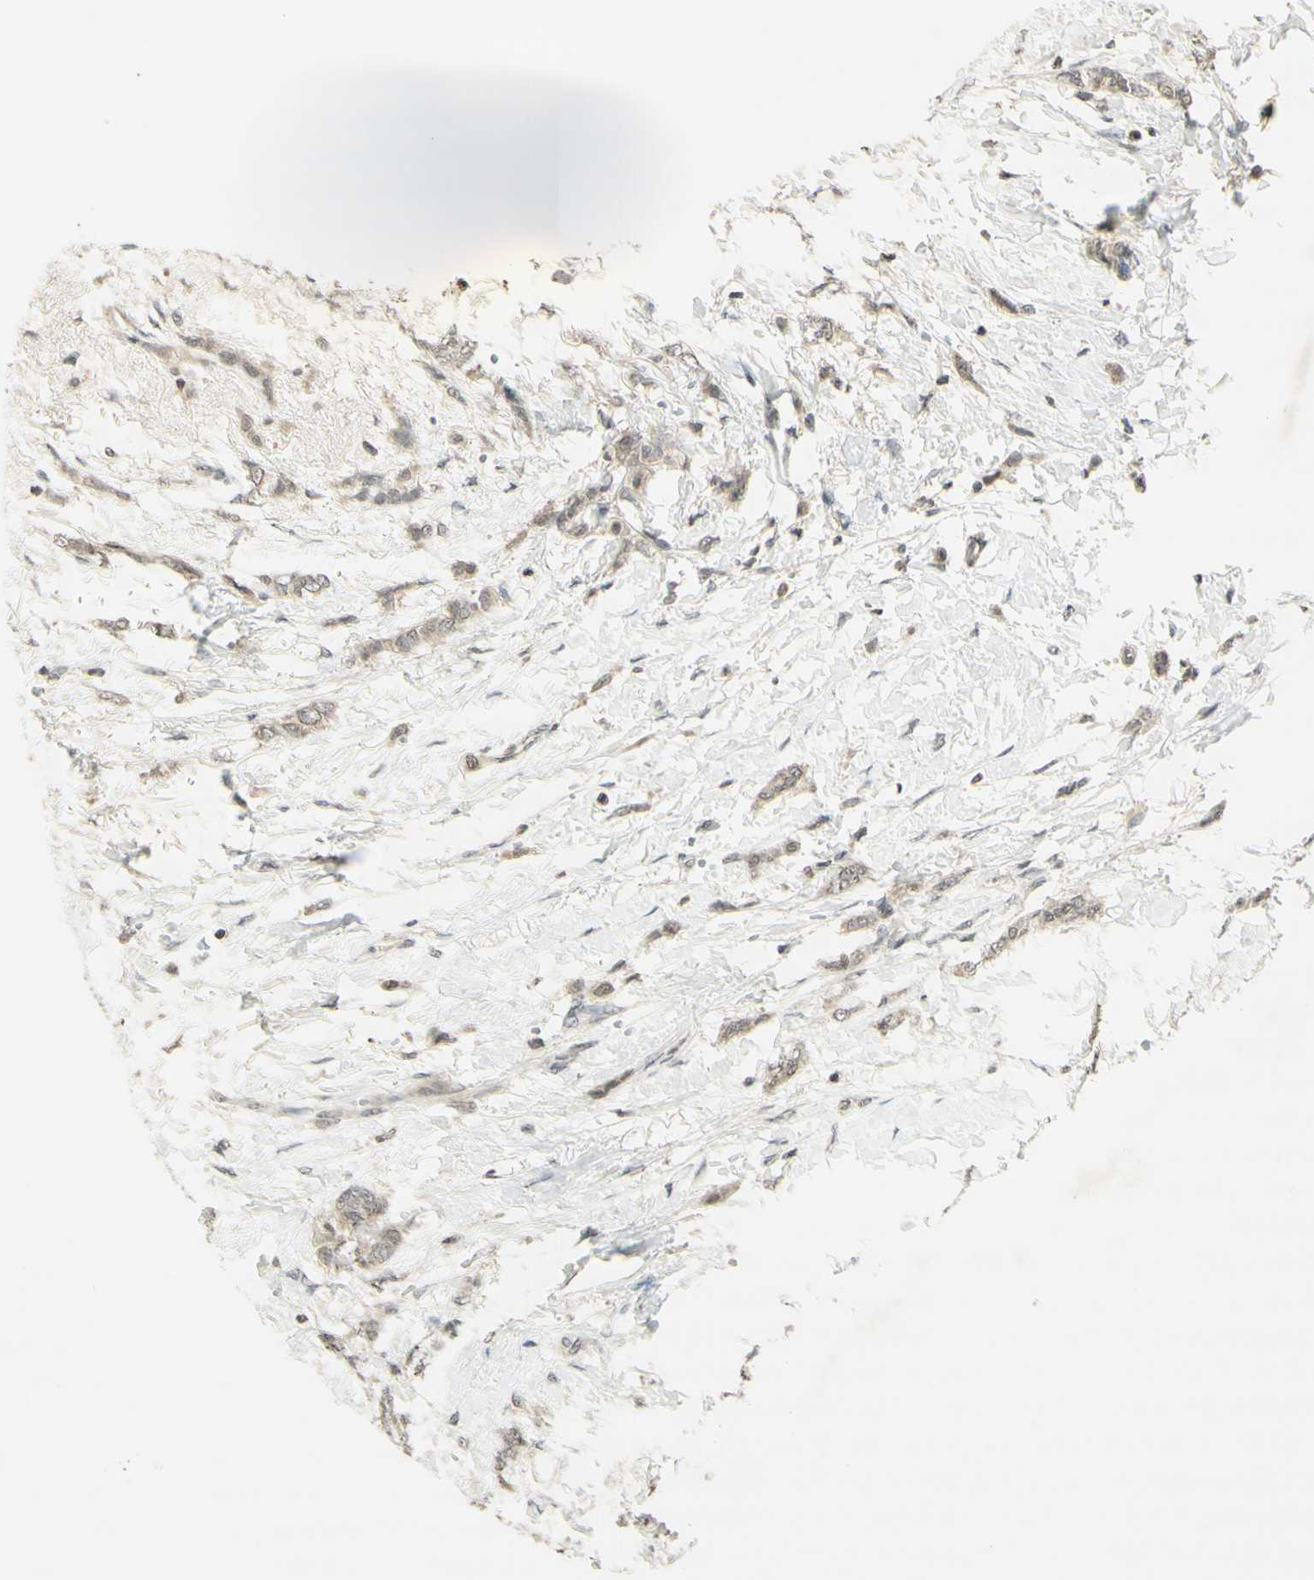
{"staining": {"intensity": "weak", "quantity": ">75%", "location": "cytoplasmic/membranous"}, "tissue": "breast cancer", "cell_type": "Tumor cells", "image_type": "cancer", "snomed": [{"axis": "morphology", "description": "Lobular carcinoma, in situ"}, {"axis": "morphology", "description": "Lobular carcinoma"}, {"axis": "topography", "description": "Breast"}], "caption": "Immunohistochemical staining of breast cancer (lobular carcinoma in situ) shows low levels of weak cytoplasmic/membranous positivity in approximately >75% of tumor cells. The protein is shown in brown color, while the nuclei are stained blue.", "gene": "GLI1", "patient": {"sex": "female", "age": 41}}